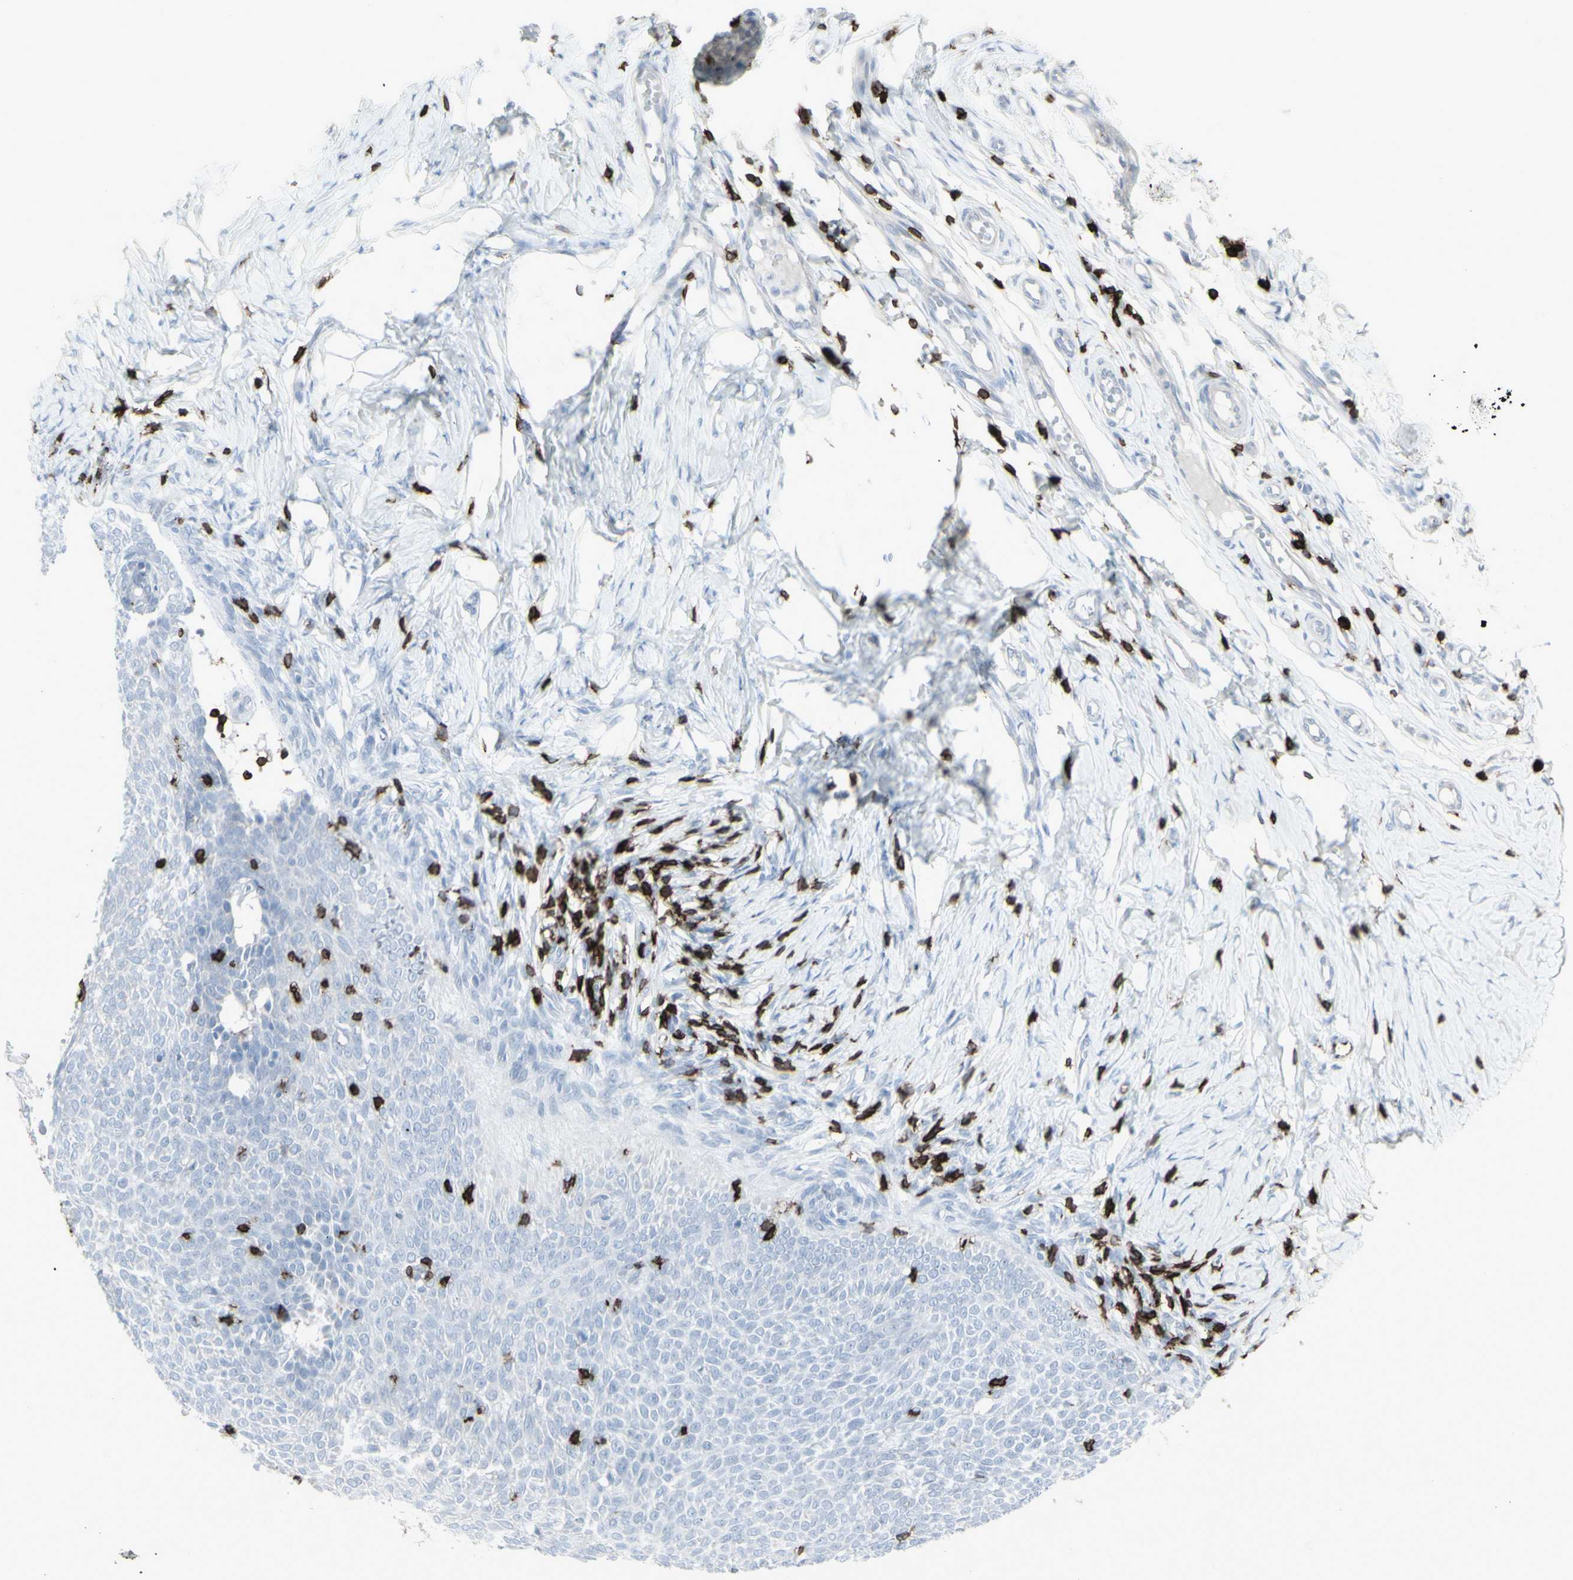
{"staining": {"intensity": "negative", "quantity": "none", "location": "none"}, "tissue": "skin cancer", "cell_type": "Tumor cells", "image_type": "cancer", "snomed": [{"axis": "morphology", "description": "Normal tissue, NOS"}, {"axis": "morphology", "description": "Basal cell carcinoma"}, {"axis": "topography", "description": "Skin"}], "caption": "Tumor cells show no significant protein positivity in basal cell carcinoma (skin). (IHC, brightfield microscopy, high magnification).", "gene": "CD247", "patient": {"sex": "male", "age": 87}}